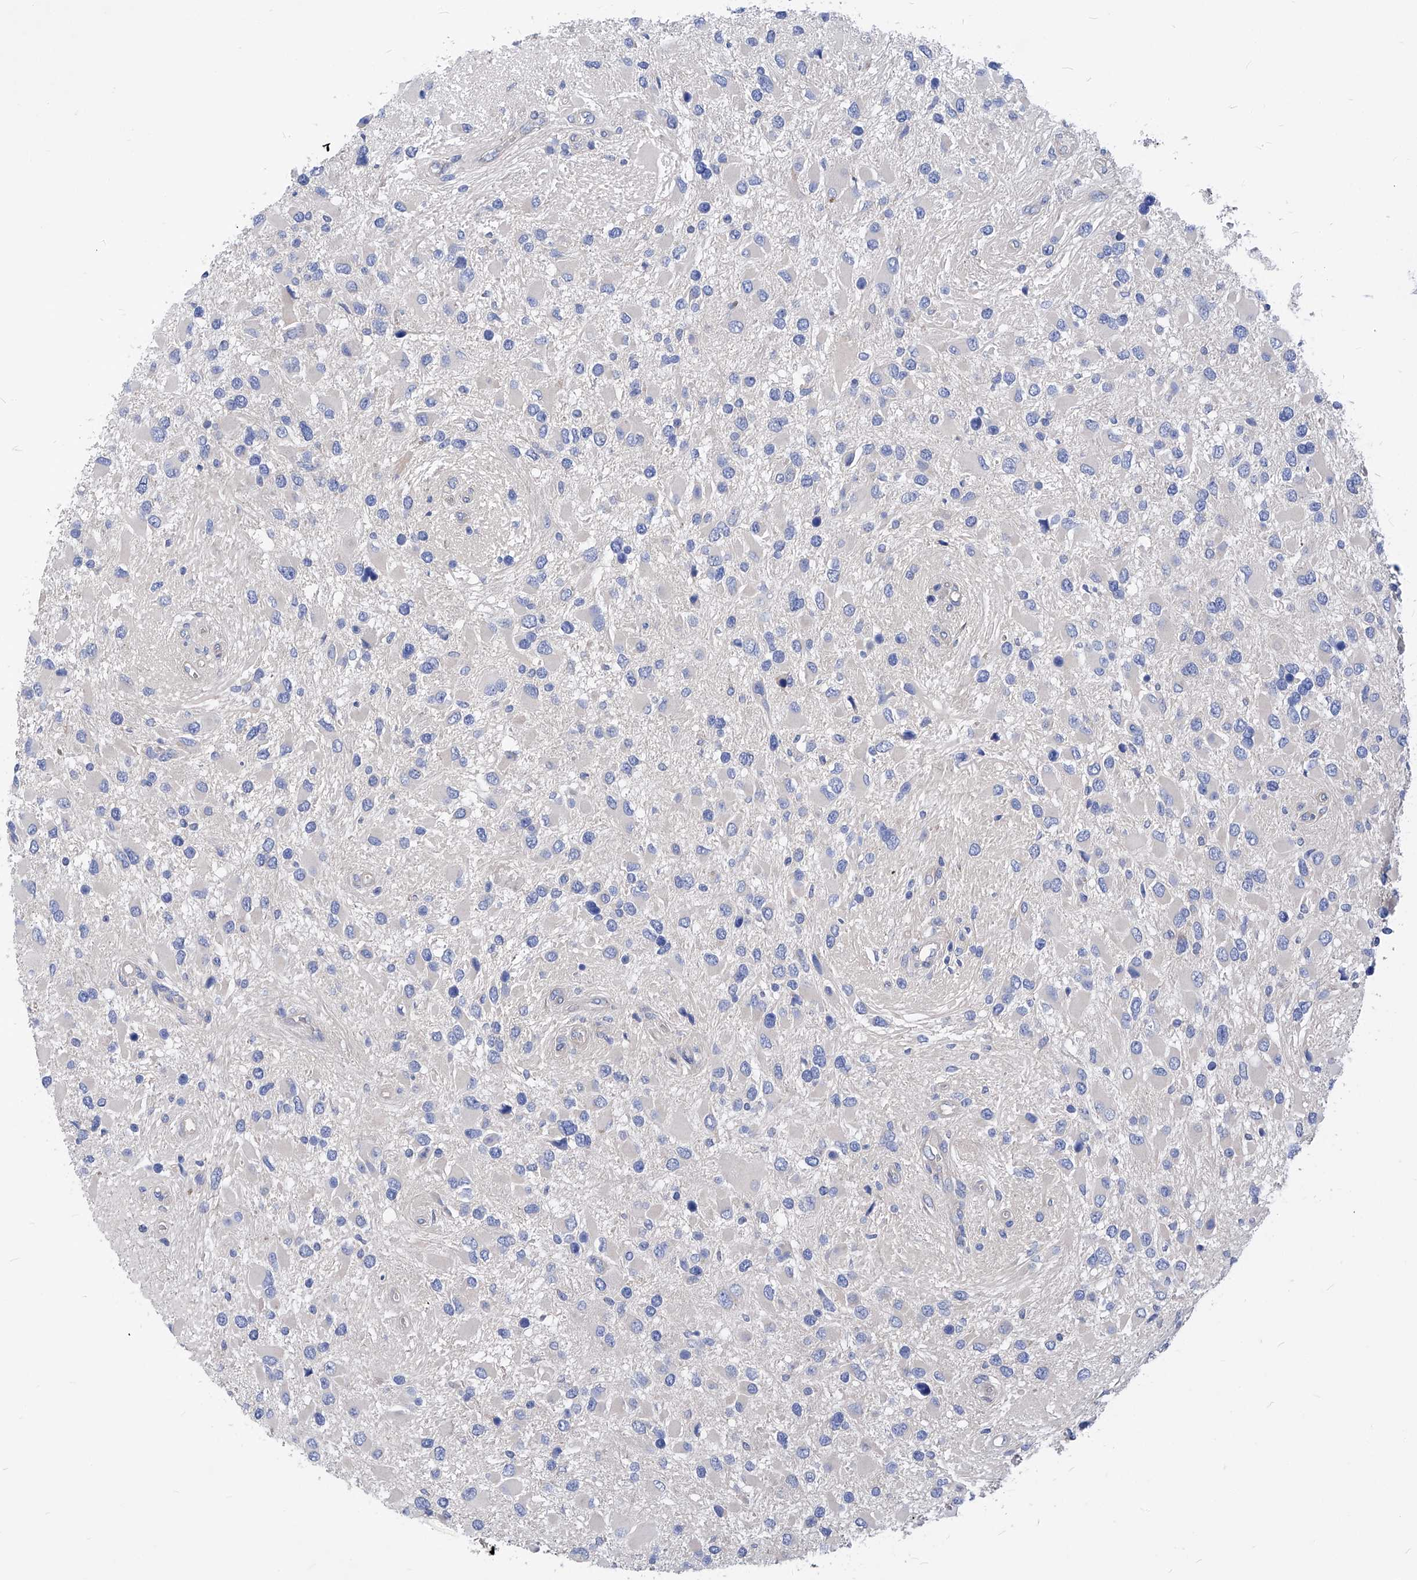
{"staining": {"intensity": "negative", "quantity": "none", "location": "none"}, "tissue": "glioma", "cell_type": "Tumor cells", "image_type": "cancer", "snomed": [{"axis": "morphology", "description": "Glioma, malignant, High grade"}, {"axis": "topography", "description": "Brain"}], "caption": "Immunohistochemistry of malignant glioma (high-grade) displays no staining in tumor cells.", "gene": "XPNPEP1", "patient": {"sex": "male", "age": 53}}